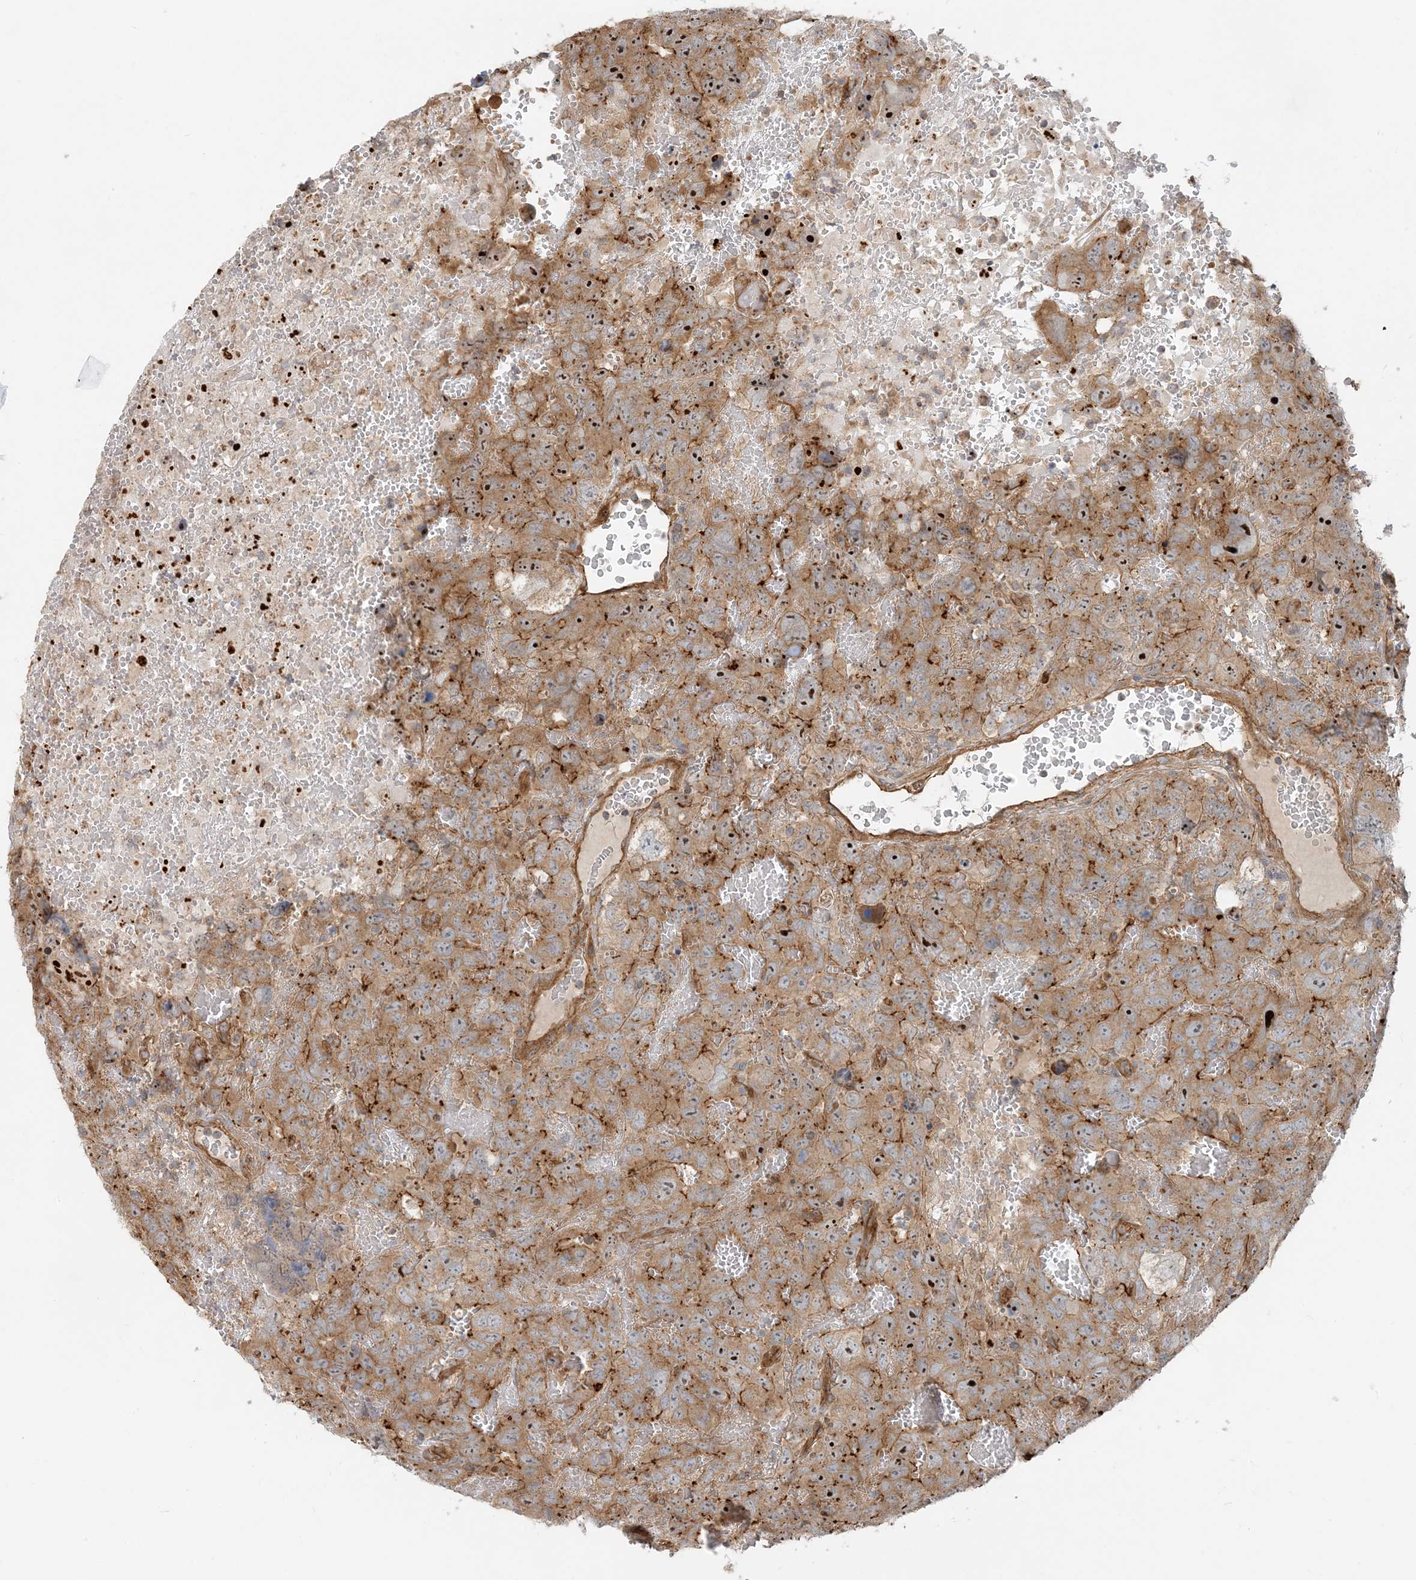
{"staining": {"intensity": "strong", "quantity": ">75%", "location": "cytoplasmic/membranous,nuclear"}, "tissue": "testis cancer", "cell_type": "Tumor cells", "image_type": "cancer", "snomed": [{"axis": "morphology", "description": "Carcinoma, Embryonal, NOS"}, {"axis": "topography", "description": "Testis"}], "caption": "Immunohistochemistry (DAB) staining of testis cancer (embryonal carcinoma) reveals strong cytoplasmic/membranous and nuclear protein positivity in about >75% of tumor cells.", "gene": "MYL5", "patient": {"sex": "male", "age": 45}}